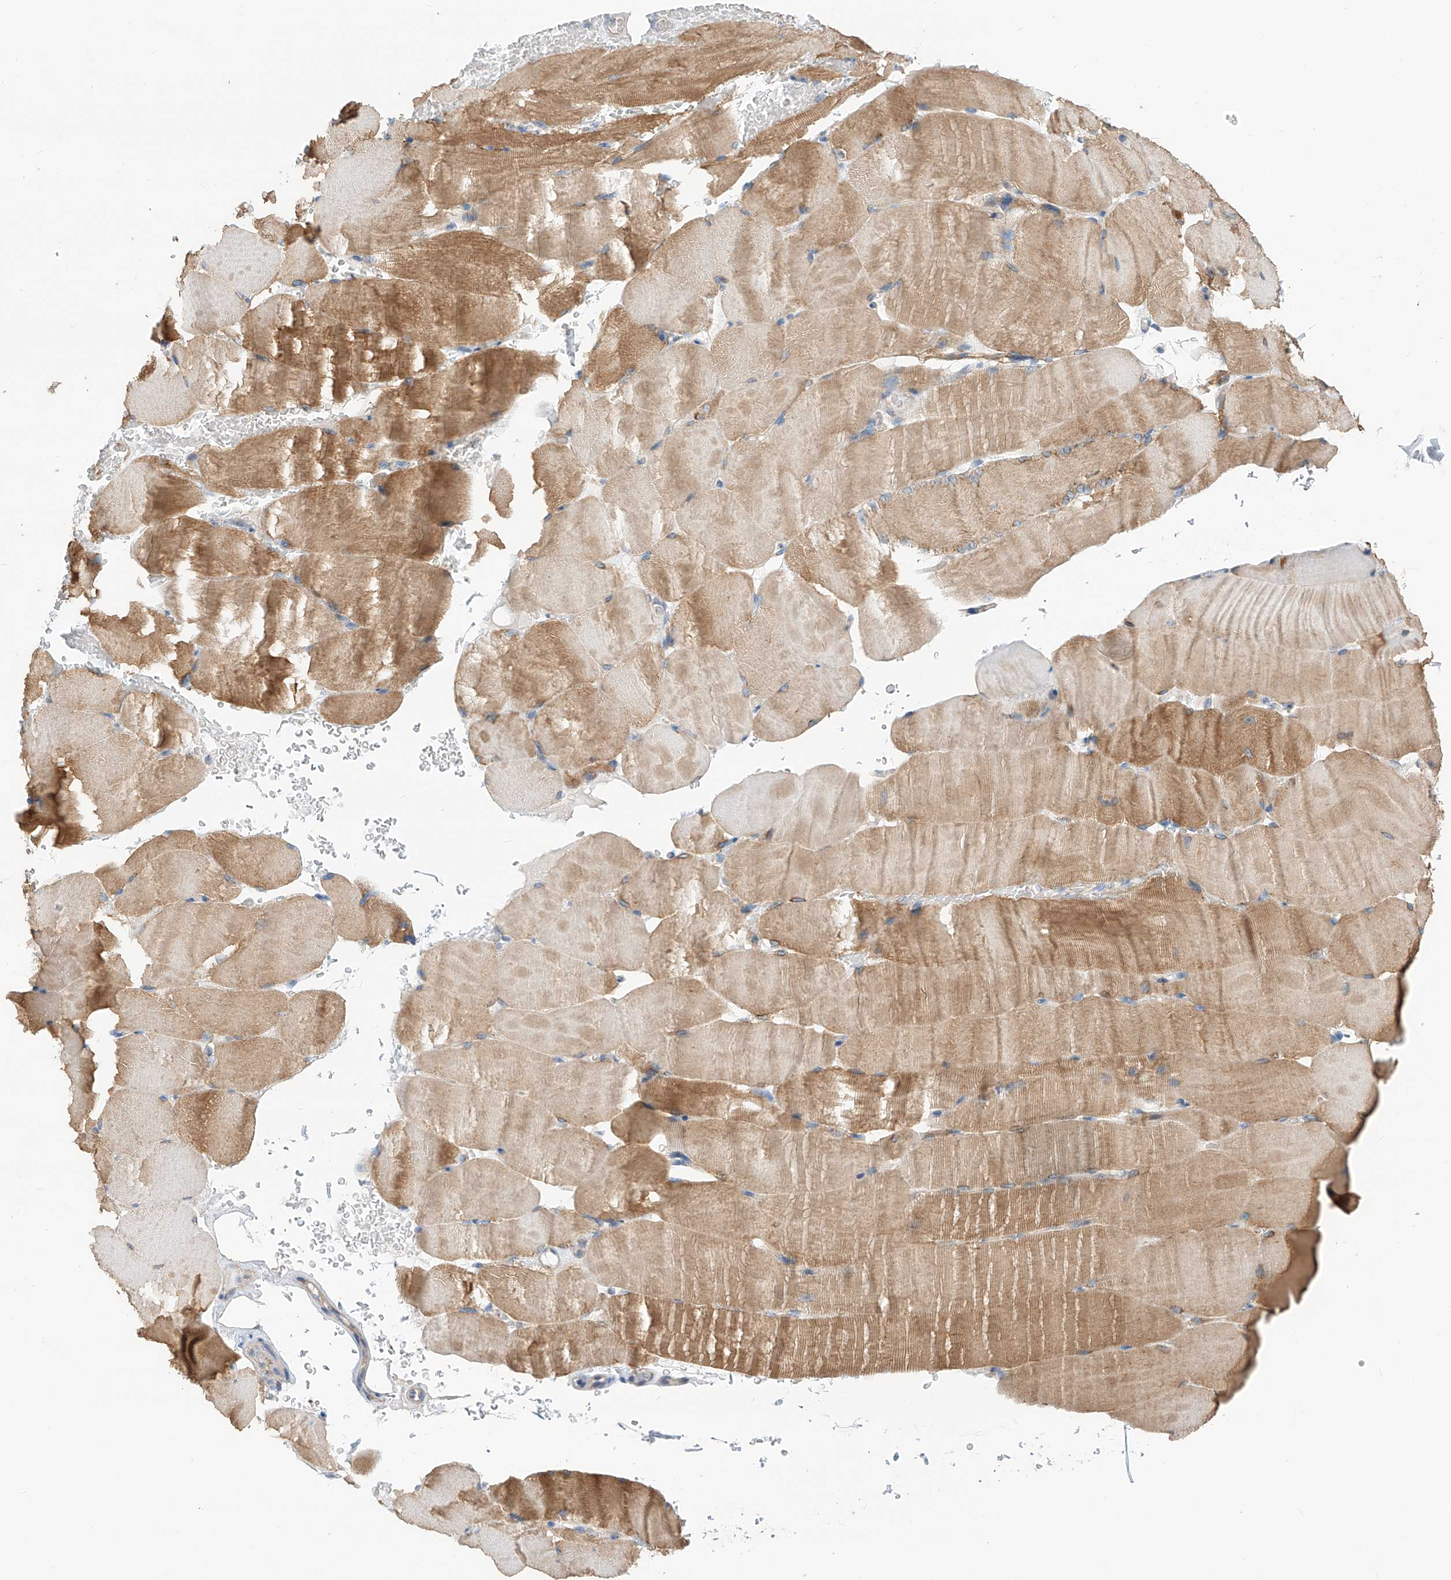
{"staining": {"intensity": "moderate", "quantity": "25%-75%", "location": "cytoplasmic/membranous"}, "tissue": "skeletal muscle", "cell_type": "Myocytes", "image_type": "normal", "snomed": [{"axis": "morphology", "description": "Normal tissue, NOS"}, {"axis": "topography", "description": "Skeletal muscle"}, {"axis": "topography", "description": "Parathyroid gland"}], "caption": "Immunohistochemistry micrograph of benign skeletal muscle: human skeletal muscle stained using IHC shows medium levels of moderate protein expression localized specifically in the cytoplasmic/membranous of myocytes, appearing as a cytoplasmic/membranous brown color.", "gene": "SLC22A7", "patient": {"sex": "female", "age": 37}}